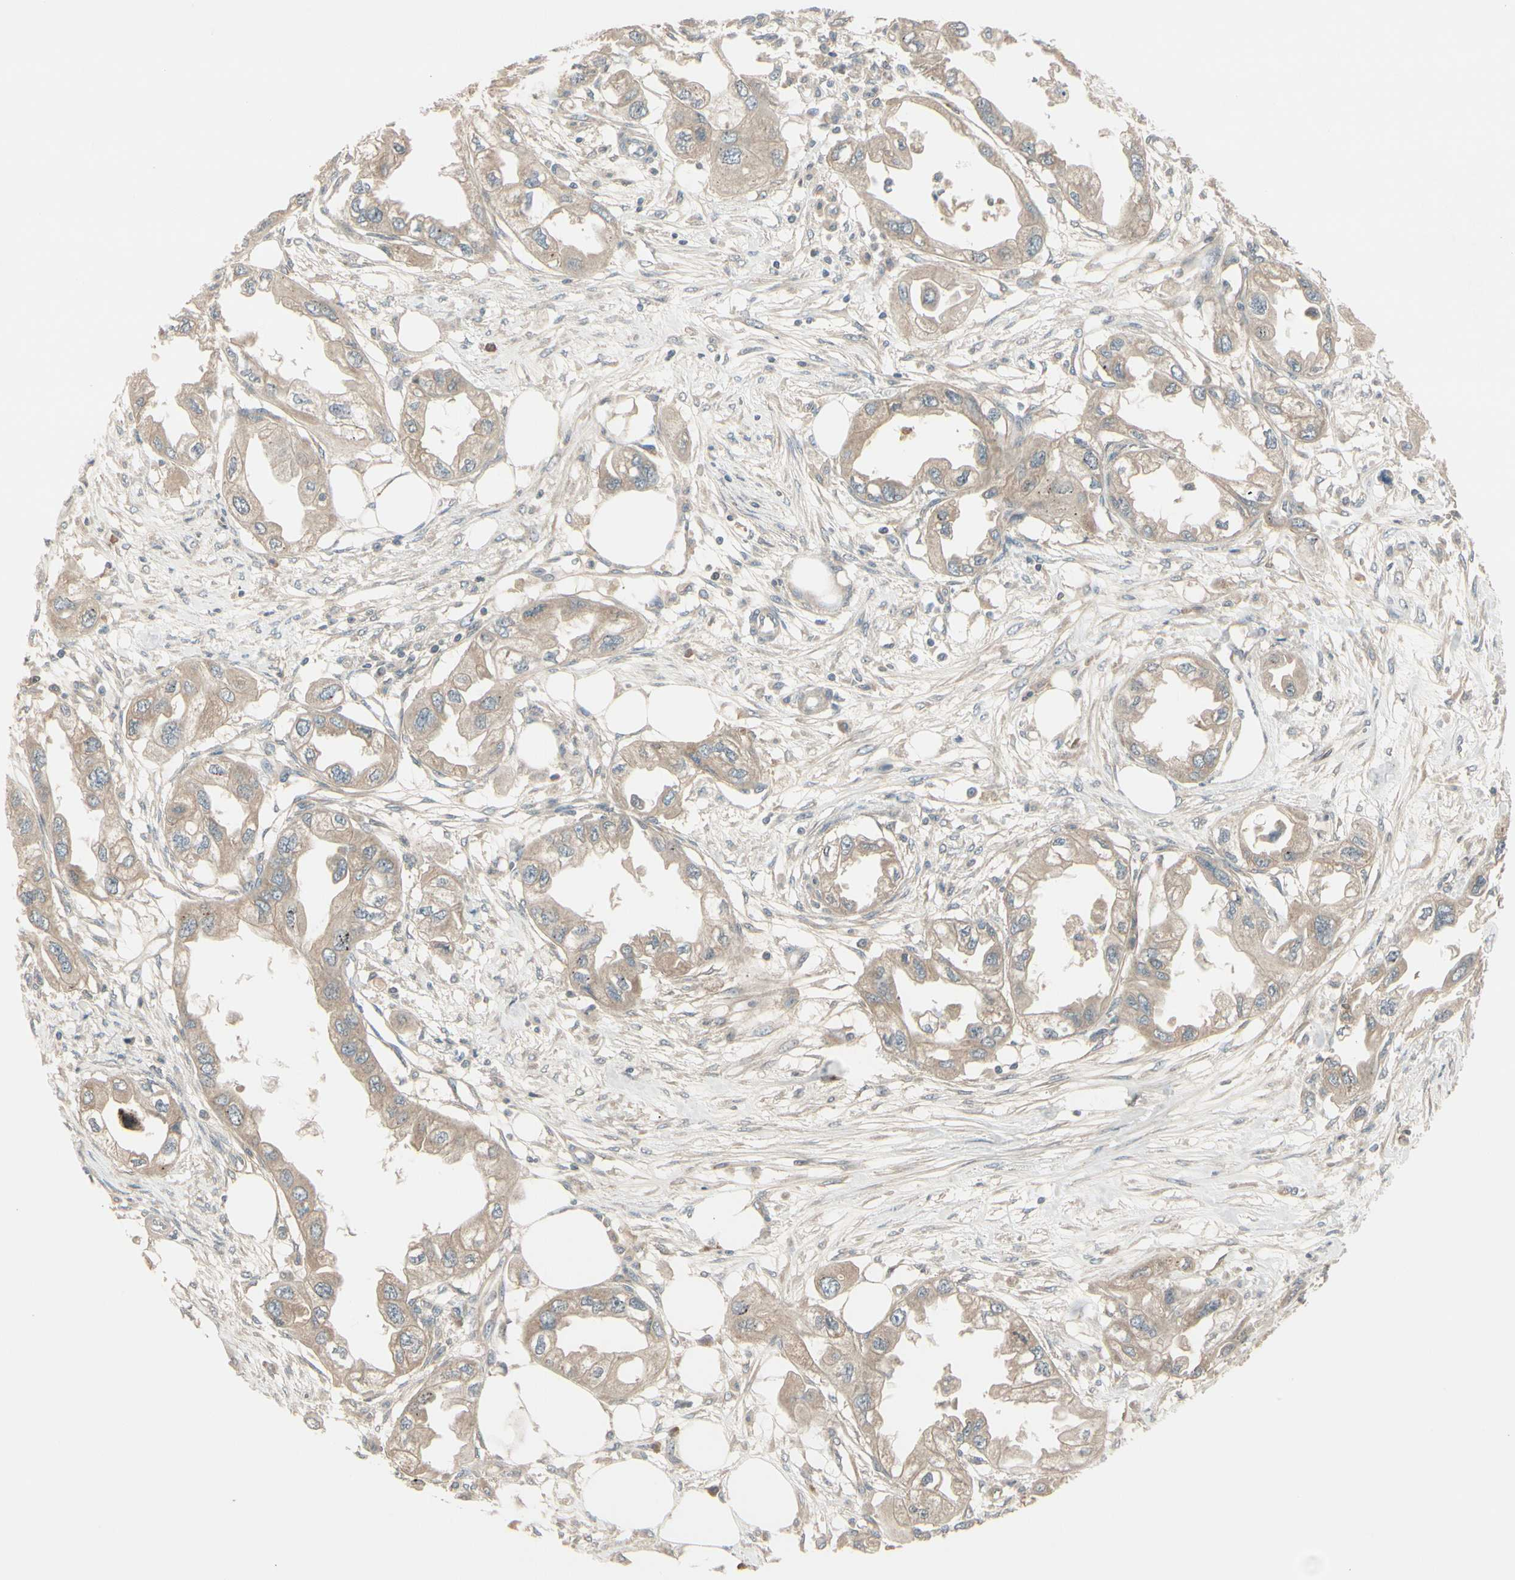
{"staining": {"intensity": "weak", "quantity": "25%-75%", "location": "cytoplasmic/membranous"}, "tissue": "endometrial cancer", "cell_type": "Tumor cells", "image_type": "cancer", "snomed": [{"axis": "morphology", "description": "Adenocarcinoma, NOS"}, {"axis": "topography", "description": "Endometrium"}], "caption": "Immunohistochemical staining of human endometrial adenocarcinoma demonstrates low levels of weak cytoplasmic/membranous protein positivity in approximately 25%-75% of tumor cells. (Brightfield microscopy of DAB IHC at high magnification).", "gene": "FHDC1", "patient": {"sex": "female", "age": 67}}